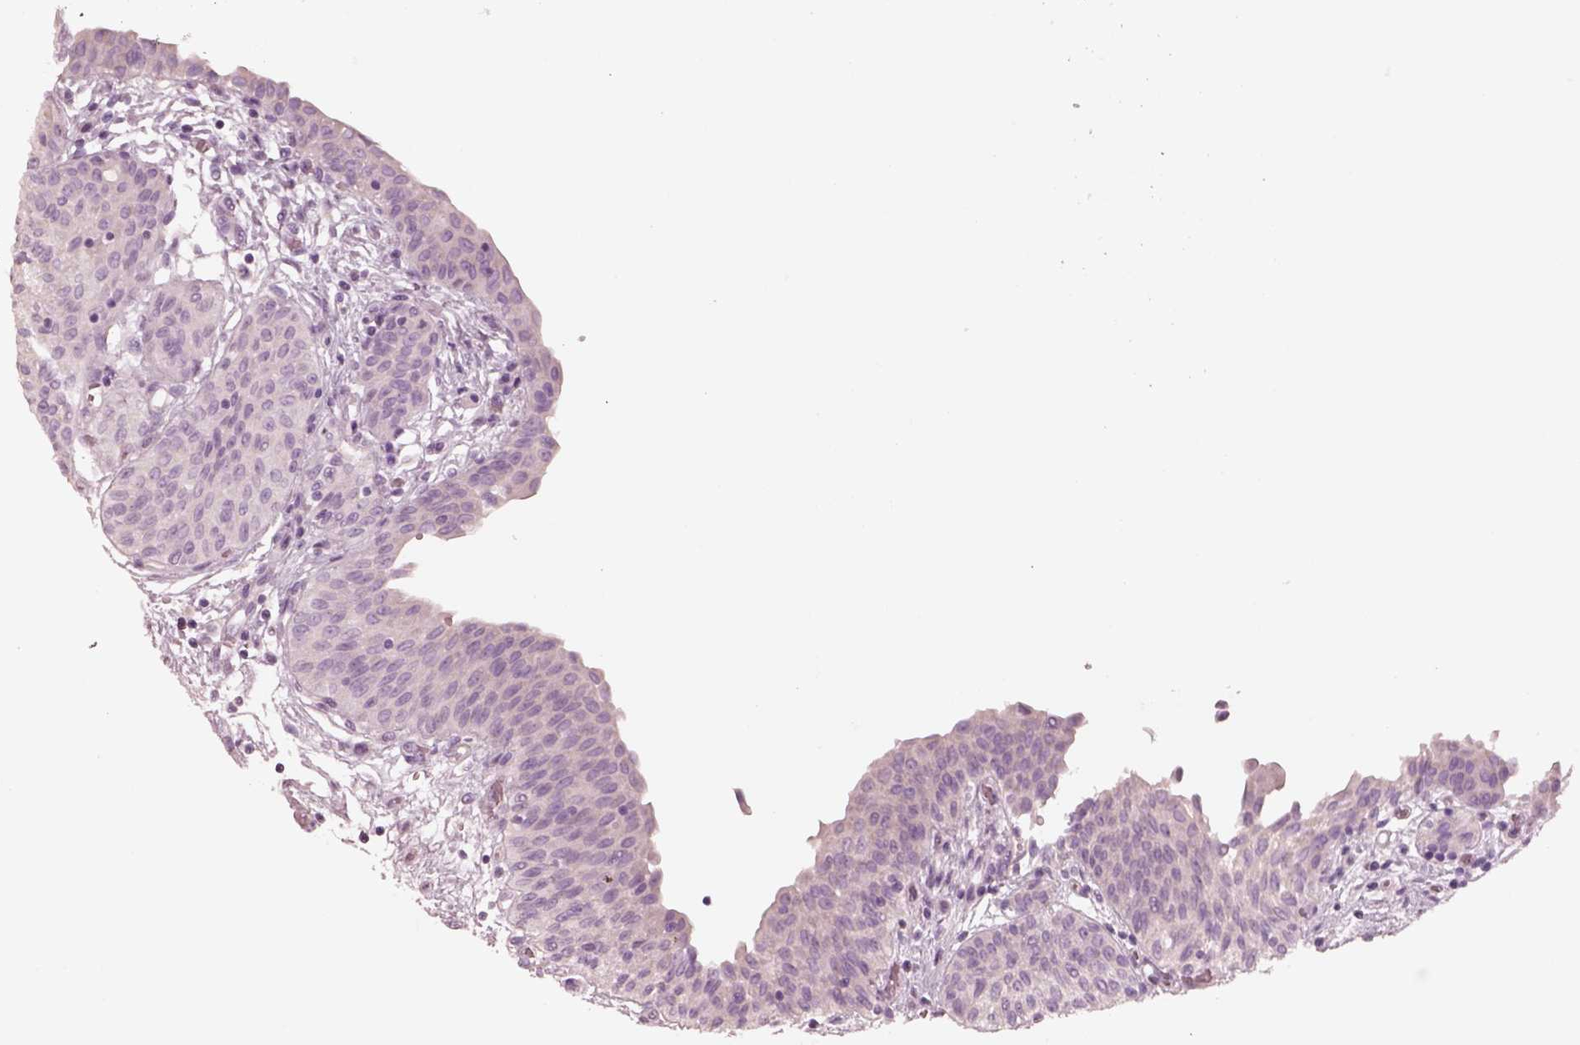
{"staining": {"intensity": "negative", "quantity": "none", "location": "none"}, "tissue": "urinary bladder", "cell_type": "Urothelial cells", "image_type": "normal", "snomed": [{"axis": "morphology", "description": "Normal tissue, NOS"}, {"axis": "topography", "description": "Urinary bladder"}], "caption": "DAB immunohistochemical staining of benign human urinary bladder demonstrates no significant positivity in urothelial cells. (DAB IHC visualized using brightfield microscopy, high magnification).", "gene": "ZP4", "patient": {"sex": "male", "age": 68}}